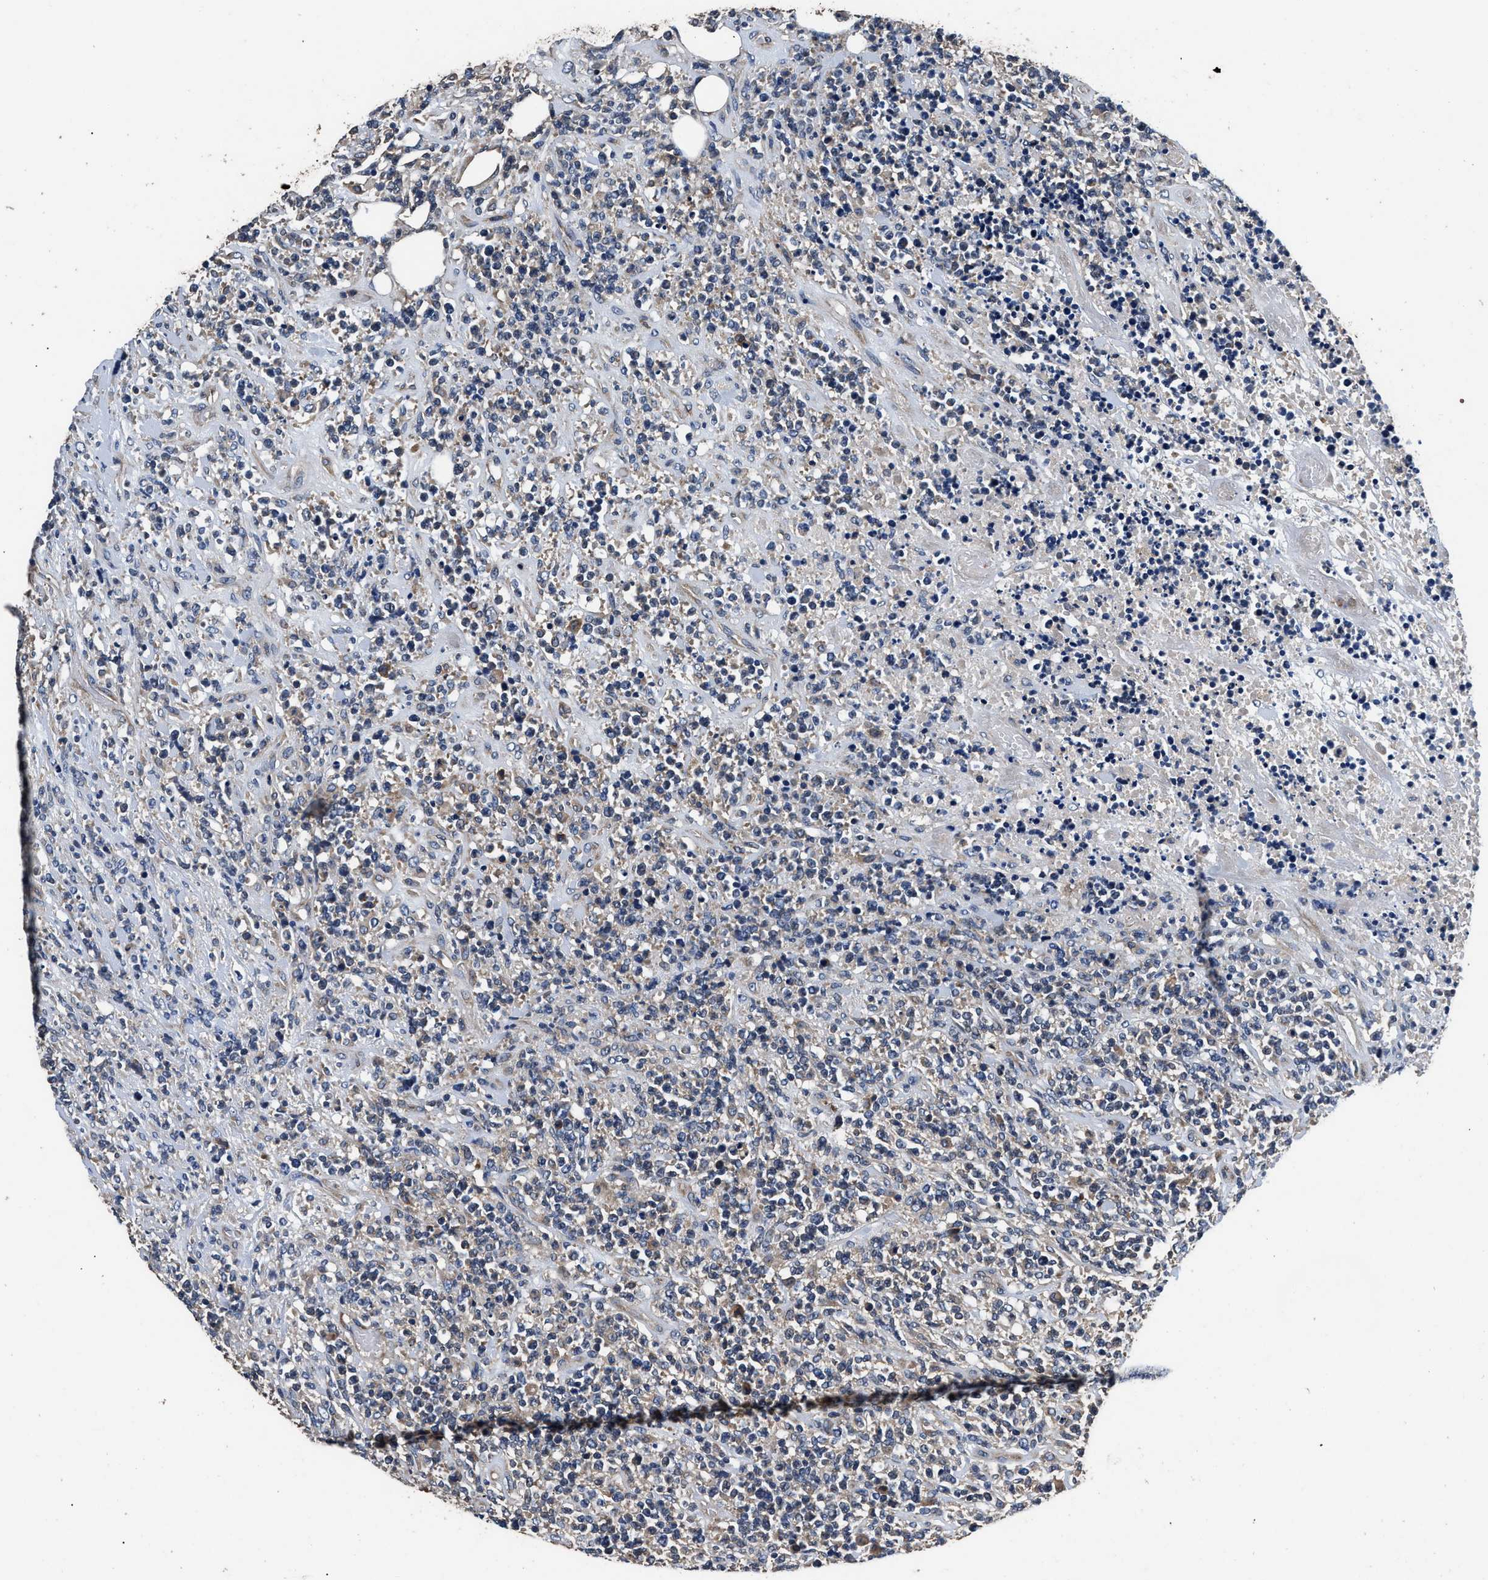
{"staining": {"intensity": "weak", "quantity": "25%-75%", "location": "cytoplasmic/membranous"}, "tissue": "lymphoma", "cell_type": "Tumor cells", "image_type": "cancer", "snomed": [{"axis": "morphology", "description": "Malignant lymphoma, non-Hodgkin's type, High grade"}, {"axis": "topography", "description": "Soft tissue"}], "caption": "Lymphoma stained for a protein (brown) exhibits weak cytoplasmic/membranous positive positivity in about 25%-75% of tumor cells.", "gene": "DHRS7B", "patient": {"sex": "male", "age": 18}}